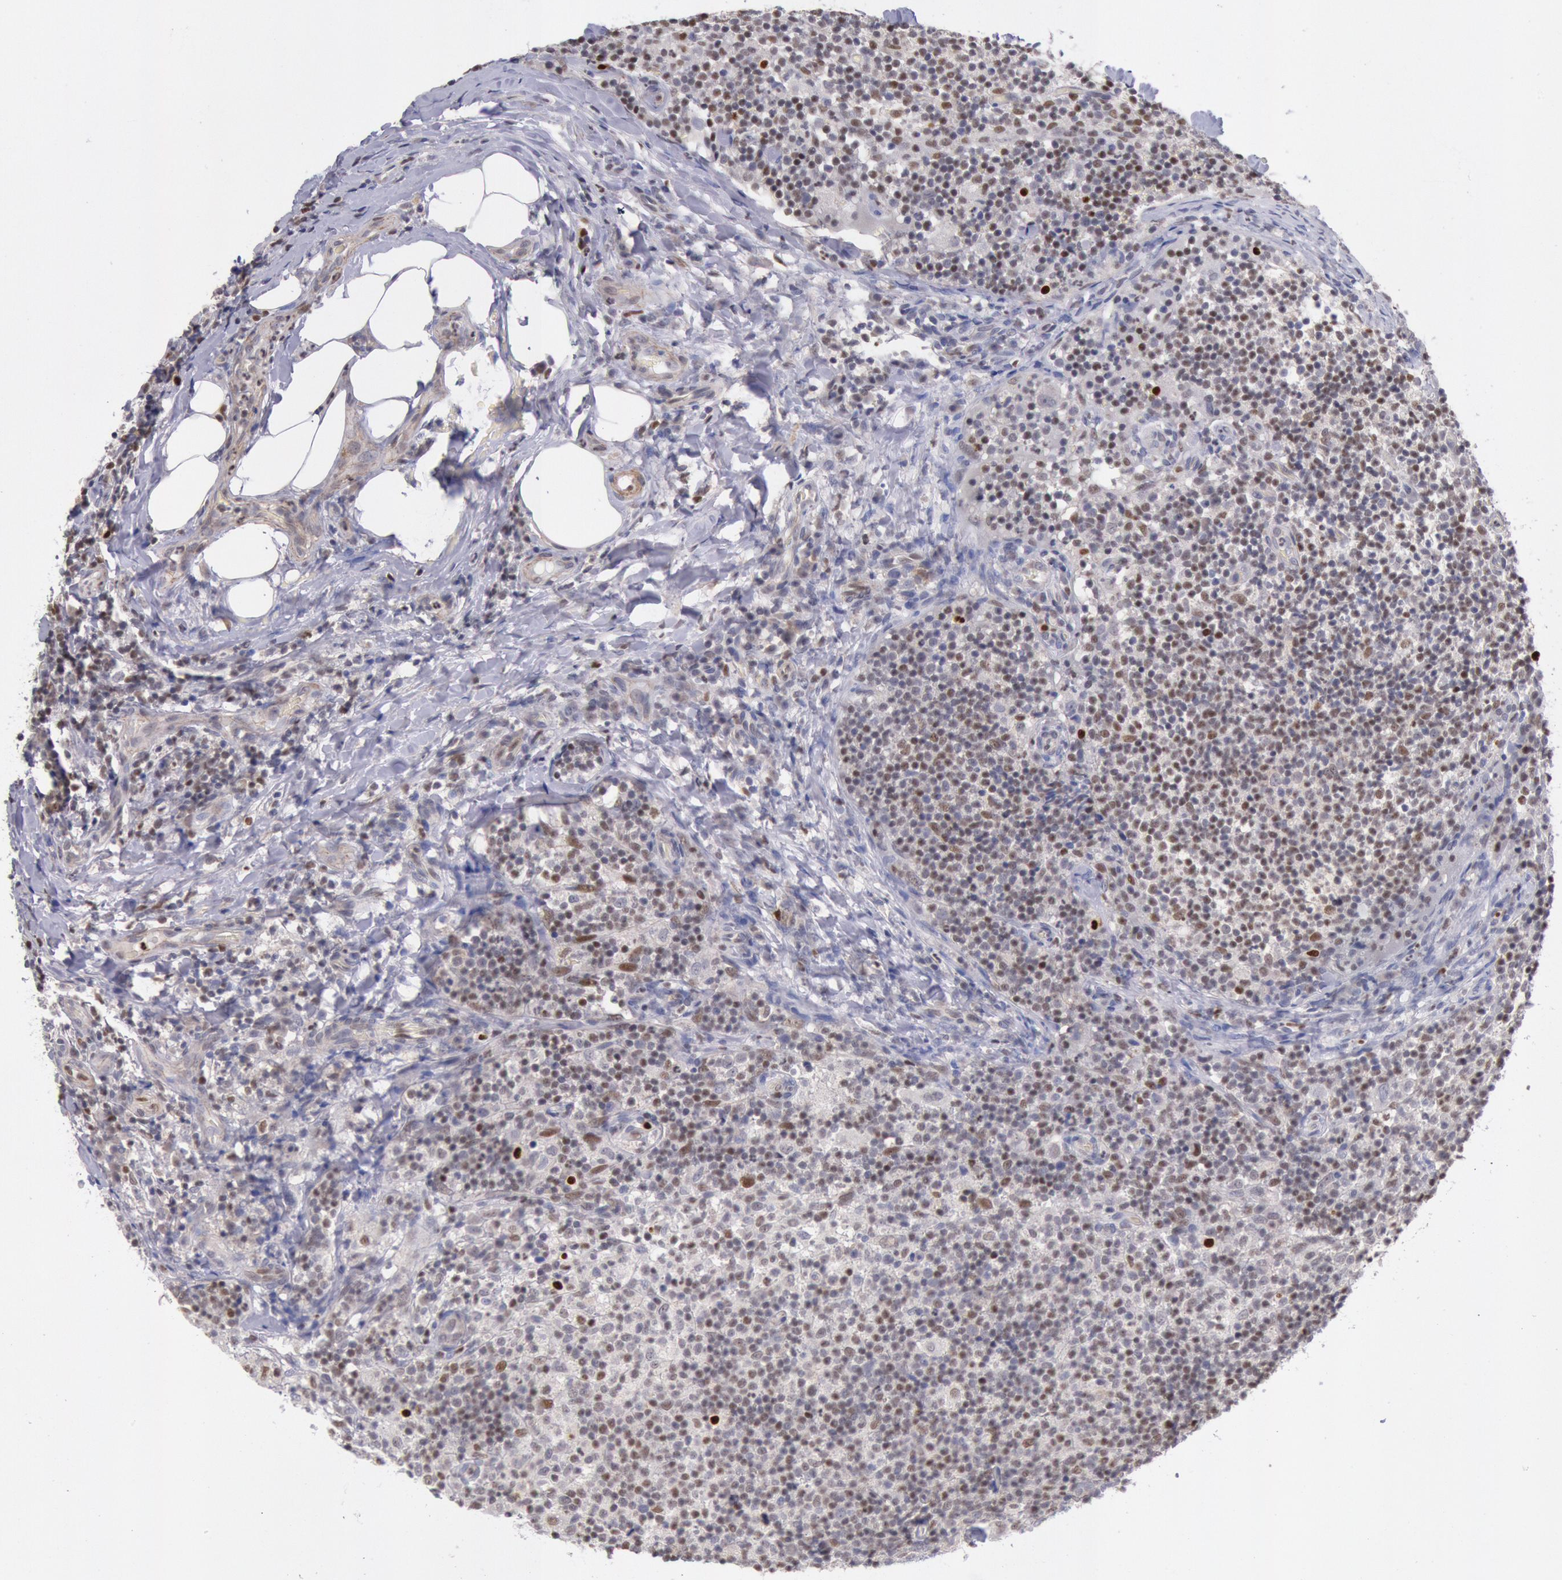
{"staining": {"intensity": "weak", "quantity": "<25%", "location": "nuclear"}, "tissue": "lymph node", "cell_type": "Germinal center cells", "image_type": "normal", "snomed": [{"axis": "morphology", "description": "Normal tissue, NOS"}, {"axis": "morphology", "description": "Inflammation, NOS"}, {"axis": "topography", "description": "Lymph node"}], "caption": "DAB immunohistochemical staining of unremarkable lymph node exhibits no significant expression in germinal center cells.", "gene": "RPS6KA5", "patient": {"sex": "male", "age": 46}}